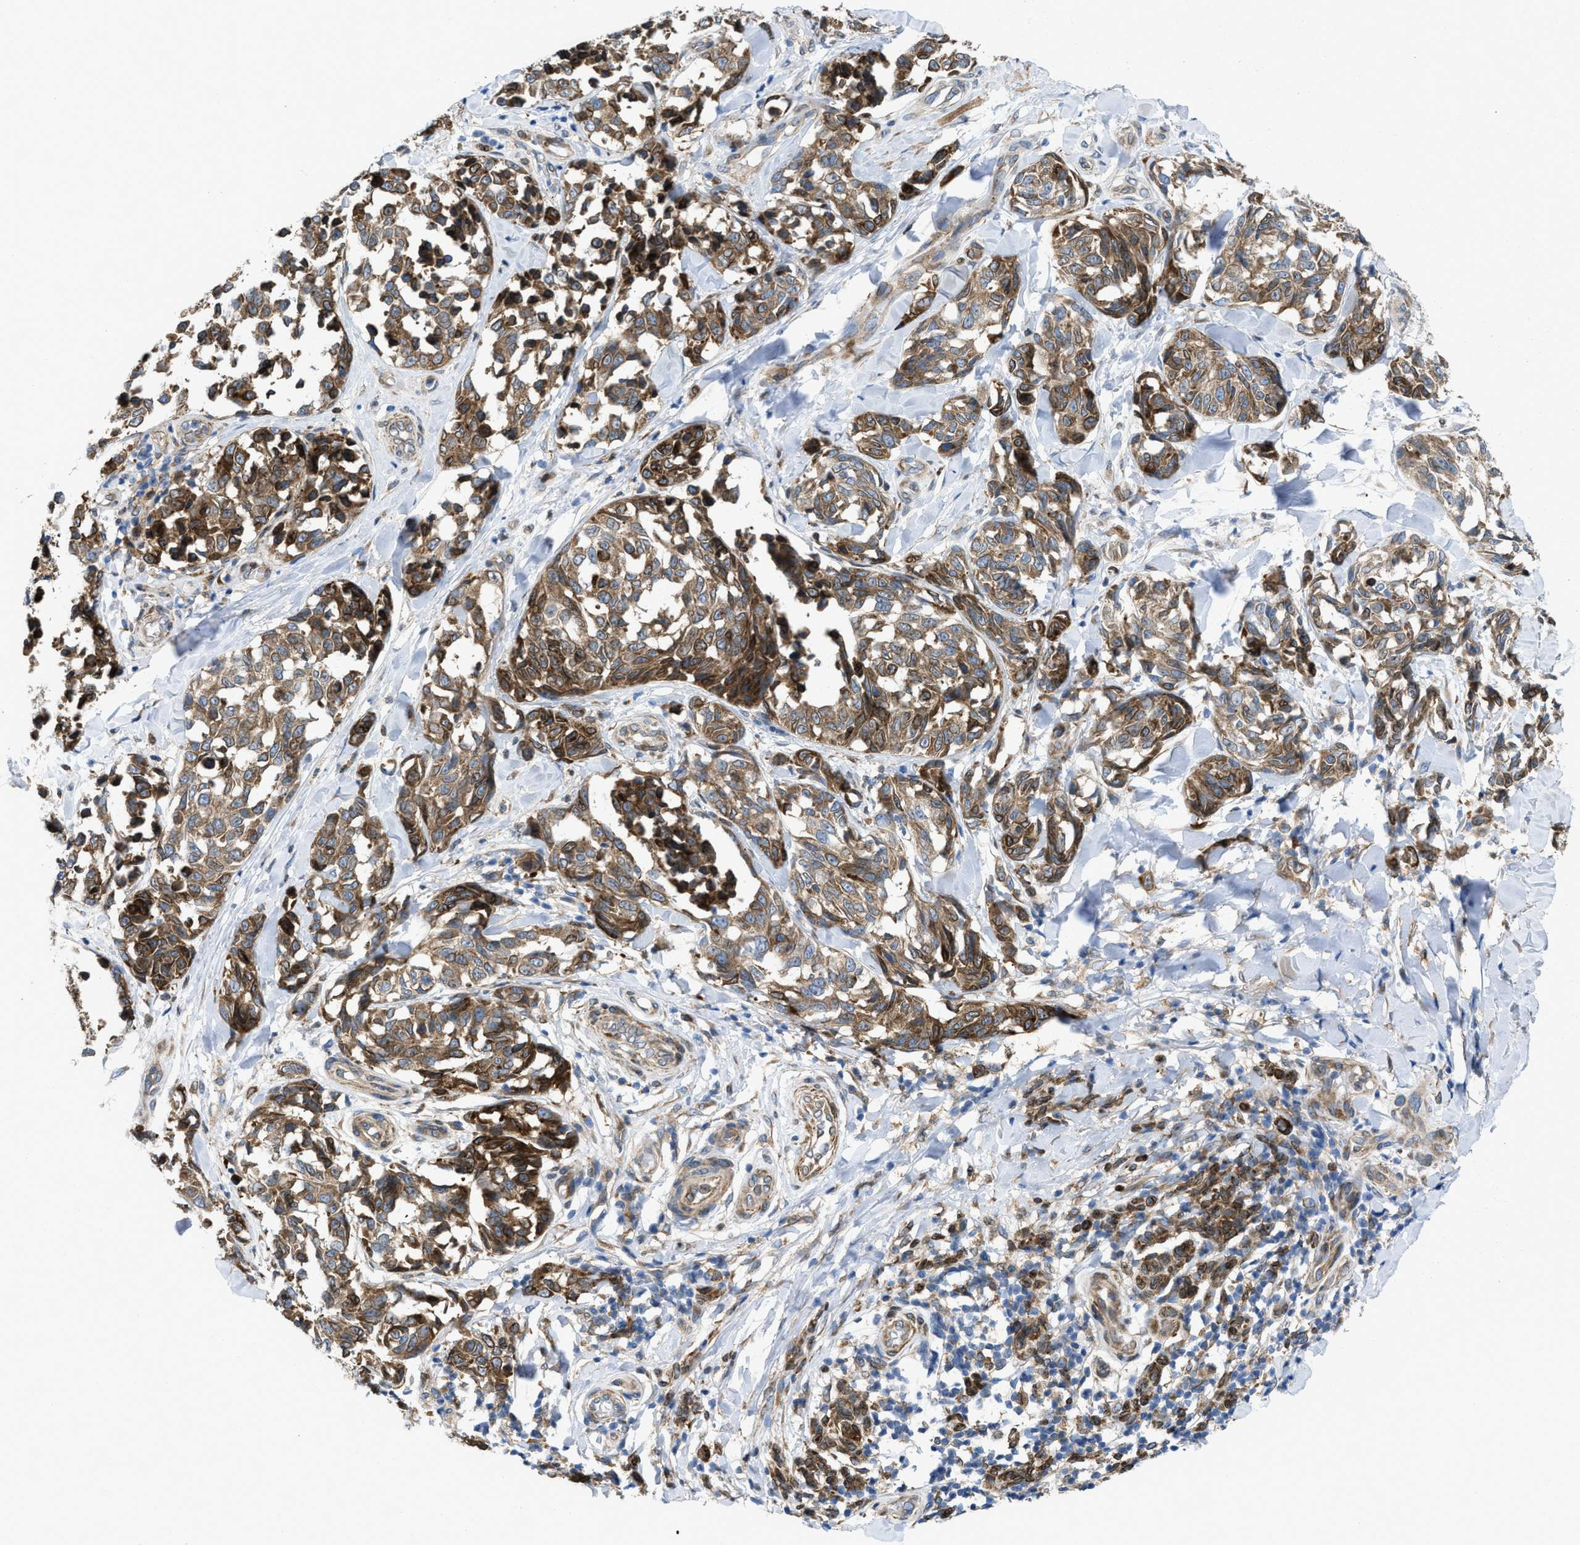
{"staining": {"intensity": "strong", "quantity": ">75%", "location": "cytoplasmic/membranous"}, "tissue": "melanoma", "cell_type": "Tumor cells", "image_type": "cancer", "snomed": [{"axis": "morphology", "description": "Malignant melanoma, NOS"}, {"axis": "topography", "description": "Skin"}], "caption": "Strong cytoplasmic/membranous positivity is appreciated in about >75% of tumor cells in melanoma.", "gene": "ERLIN2", "patient": {"sex": "female", "age": 64}}